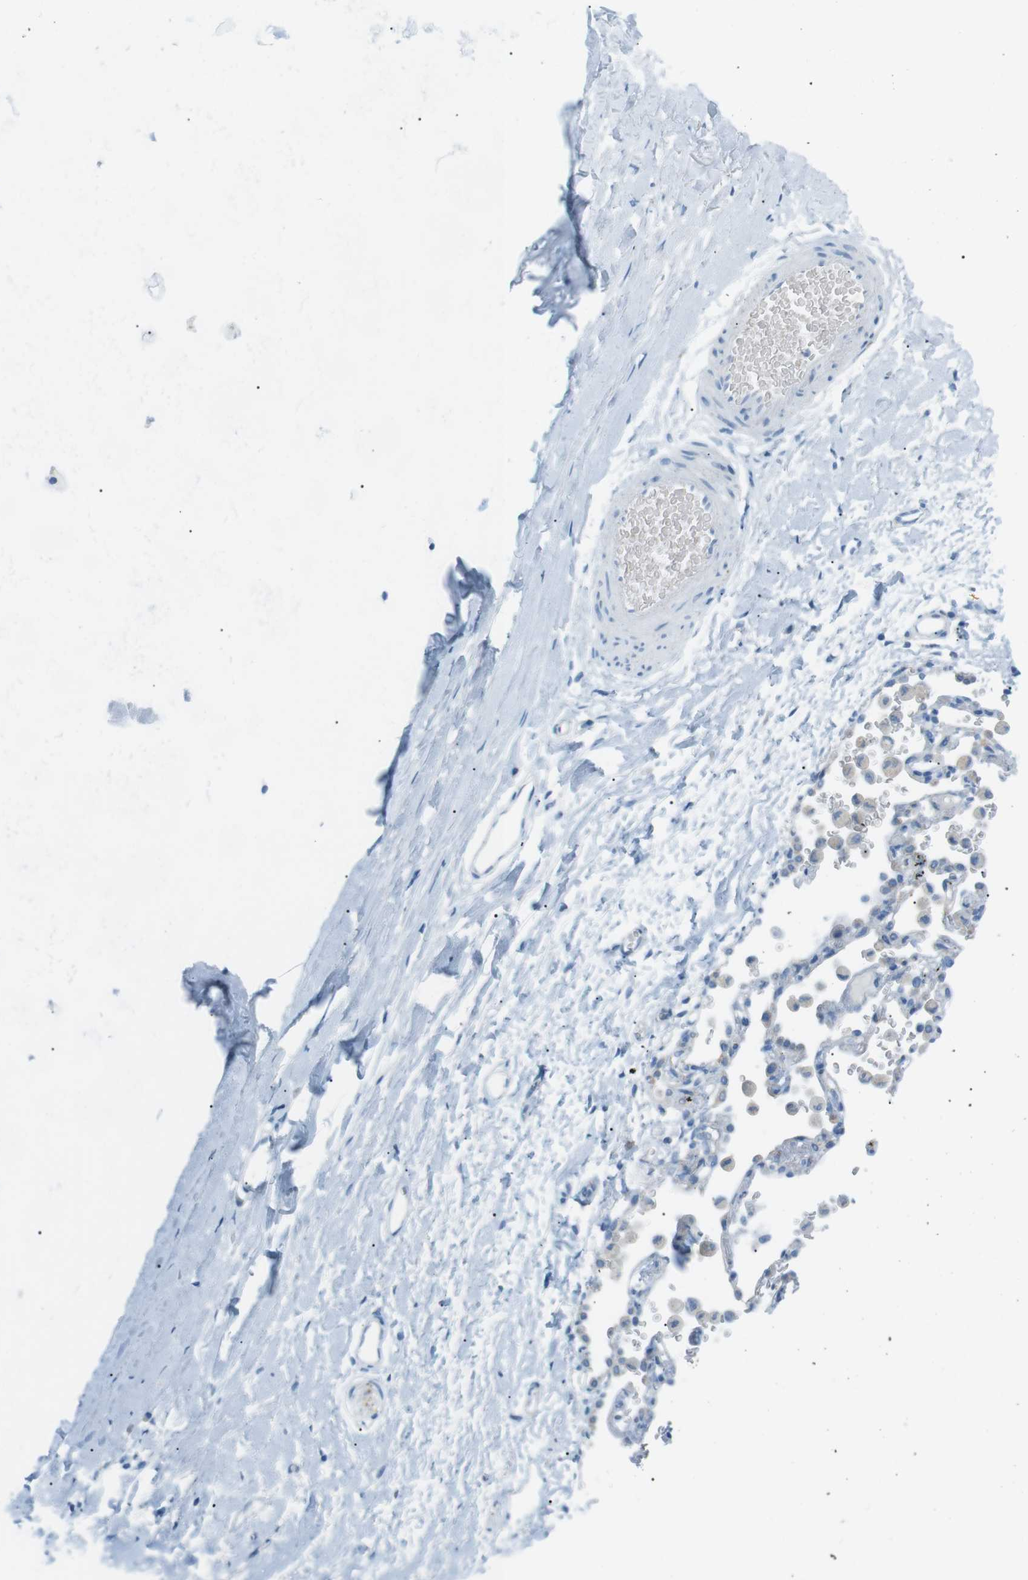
{"staining": {"intensity": "negative", "quantity": "none", "location": "none"}, "tissue": "adipose tissue", "cell_type": "Adipocytes", "image_type": "normal", "snomed": [{"axis": "morphology", "description": "Normal tissue, NOS"}, {"axis": "topography", "description": "Cartilage tissue"}, {"axis": "topography", "description": "Bronchus"}], "caption": "This micrograph is of normal adipose tissue stained with immunohistochemistry (IHC) to label a protein in brown with the nuclei are counter-stained blue. There is no expression in adipocytes.", "gene": "VAMP1", "patient": {"sex": "female", "age": 53}}